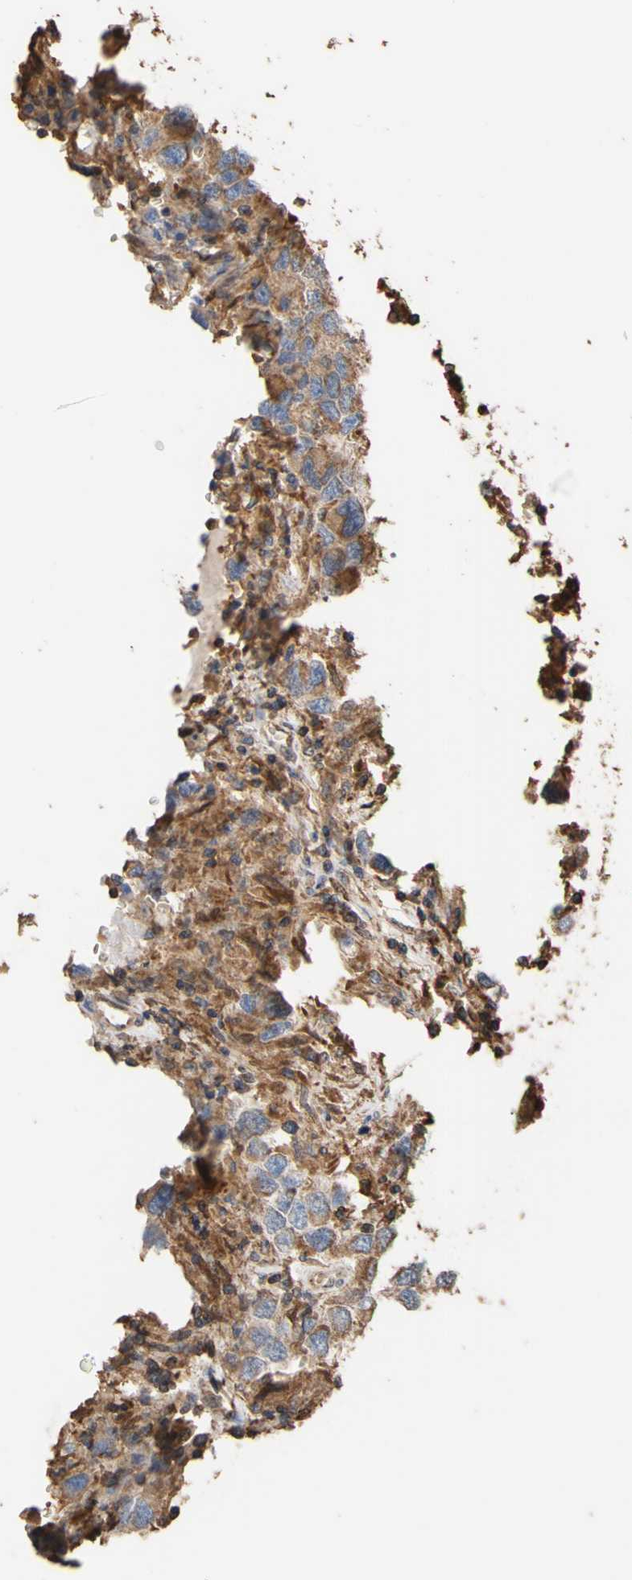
{"staining": {"intensity": "moderate", "quantity": ">75%", "location": "cytoplasmic/membranous"}, "tissue": "testis cancer", "cell_type": "Tumor cells", "image_type": "cancer", "snomed": [{"axis": "morphology", "description": "Carcinoma, Embryonal, NOS"}, {"axis": "topography", "description": "Testis"}], "caption": "High-magnification brightfield microscopy of testis cancer stained with DAB (brown) and counterstained with hematoxylin (blue). tumor cells exhibit moderate cytoplasmic/membranous staining is present in about>75% of cells. Nuclei are stained in blue.", "gene": "ALDH9A1", "patient": {"sex": "male", "age": 21}}